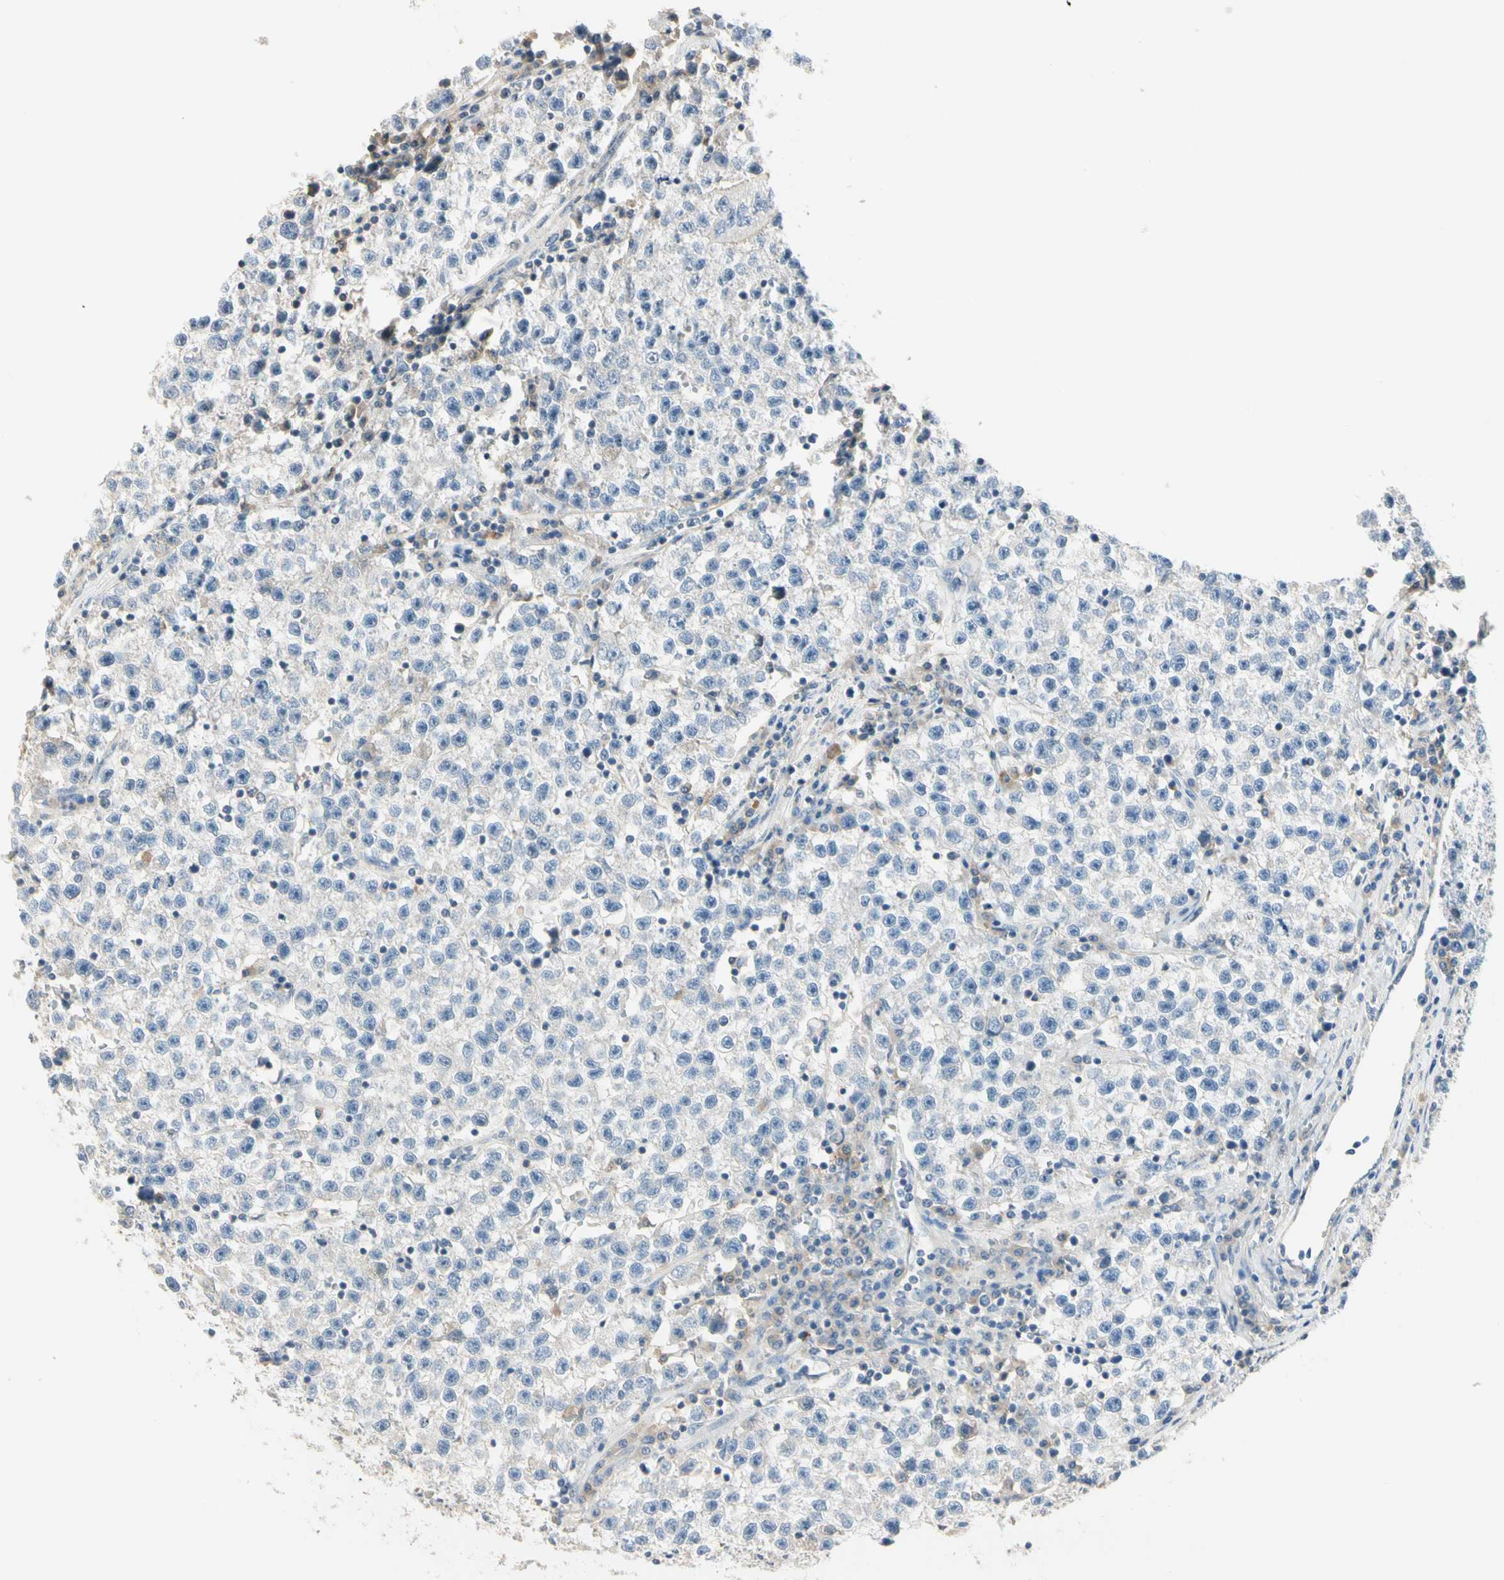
{"staining": {"intensity": "weak", "quantity": "<25%", "location": "cytoplasmic/membranous"}, "tissue": "testis cancer", "cell_type": "Tumor cells", "image_type": "cancer", "snomed": [{"axis": "morphology", "description": "Seminoma, NOS"}, {"axis": "topography", "description": "Testis"}], "caption": "An image of human seminoma (testis) is negative for staining in tumor cells.", "gene": "GPR153", "patient": {"sex": "male", "age": 22}}